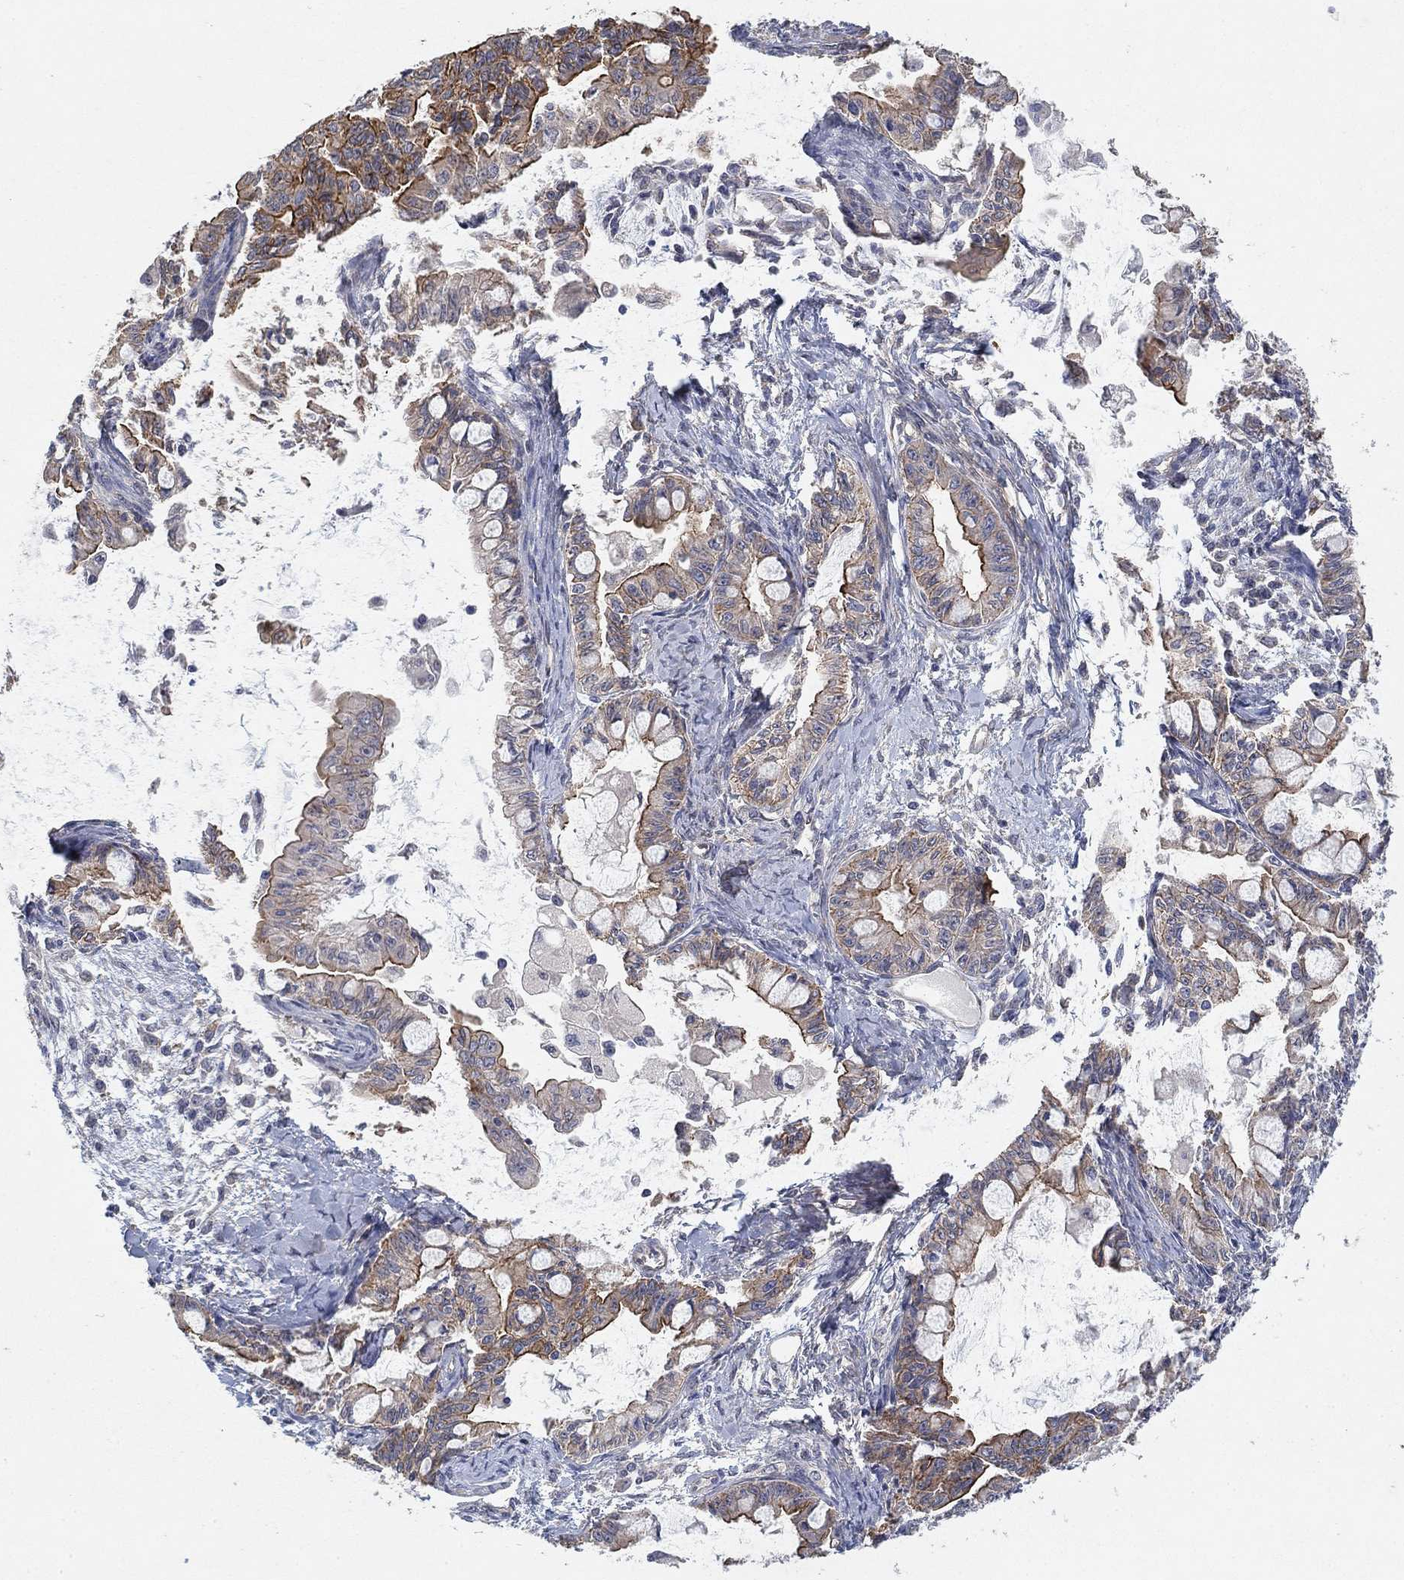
{"staining": {"intensity": "moderate", "quantity": "25%-75%", "location": "cytoplasmic/membranous"}, "tissue": "ovarian cancer", "cell_type": "Tumor cells", "image_type": "cancer", "snomed": [{"axis": "morphology", "description": "Cystadenocarcinoma, mucinous, NOS"}, {"axis": "topography", "description": "Ovary"}], "caption": "About 25%-75% of tumor cells in human ovarian mucinous cystadenocarcinoma show moderate cytoplasmic/membranous protein expression as visualized by brown immunohistochemical staining.", "gene": "MCUR1", "patient": {"sex": "female", "age": 63}}